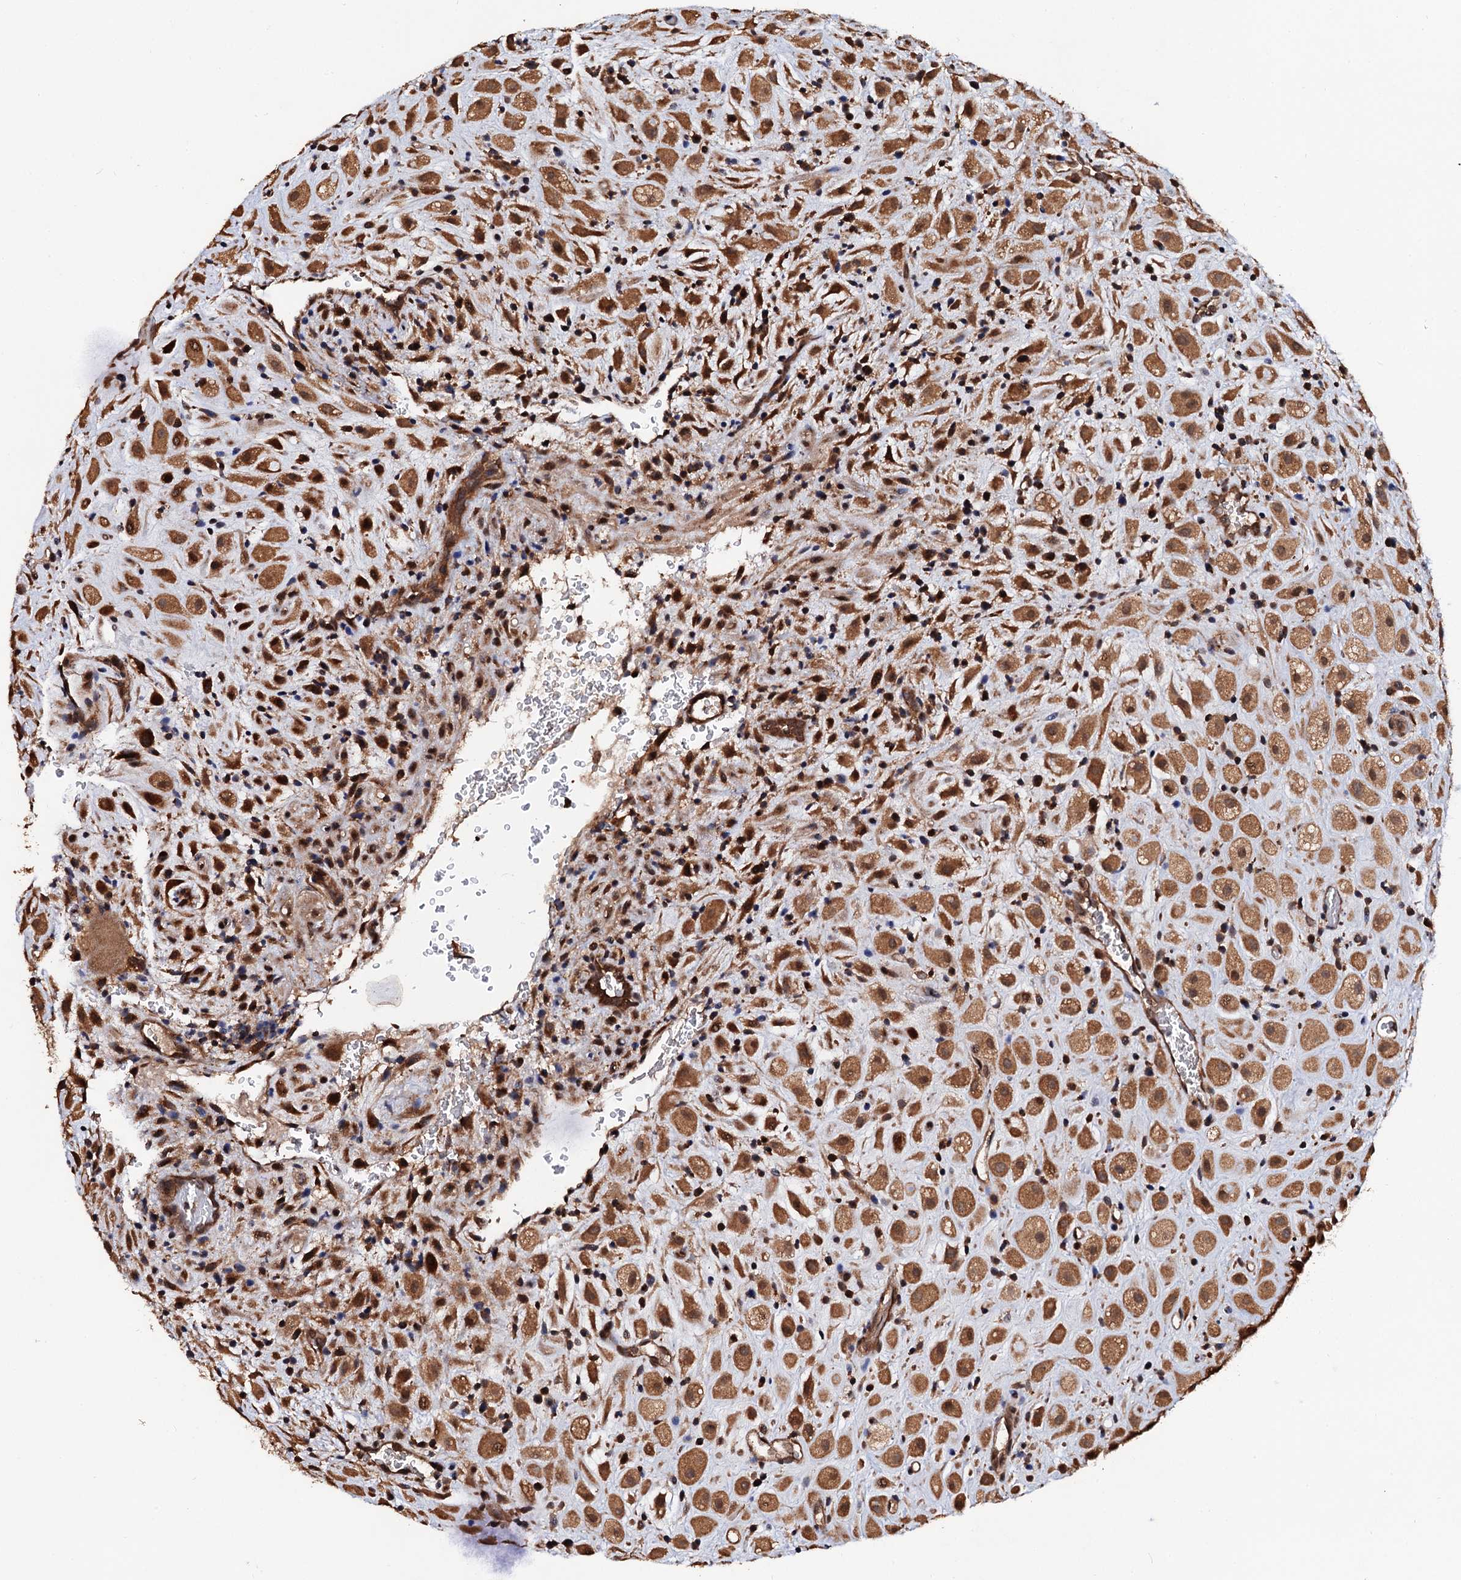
{"staining": {"intensity": "moderate", "quantity": ">75%", "location": "cytoplasmic/membranous"}, "tissue": "placenta", "cell_type": "Decidual cells", "image_type": "normal", "snomed": [{"axis": "morphology", "description": "Normal tissue, NOS"}, {"axis": "topography", "description": "Placenta"}], "caption": "A high-resolution photomicrograph shows immunohistochemistry staining of normal placenta, which demonstrates moderate cytoplasmic/membranous positivity in about >75% of decidual cells.", "gene": "MIER2", "patient": {"sex": "female", "age": 35}}